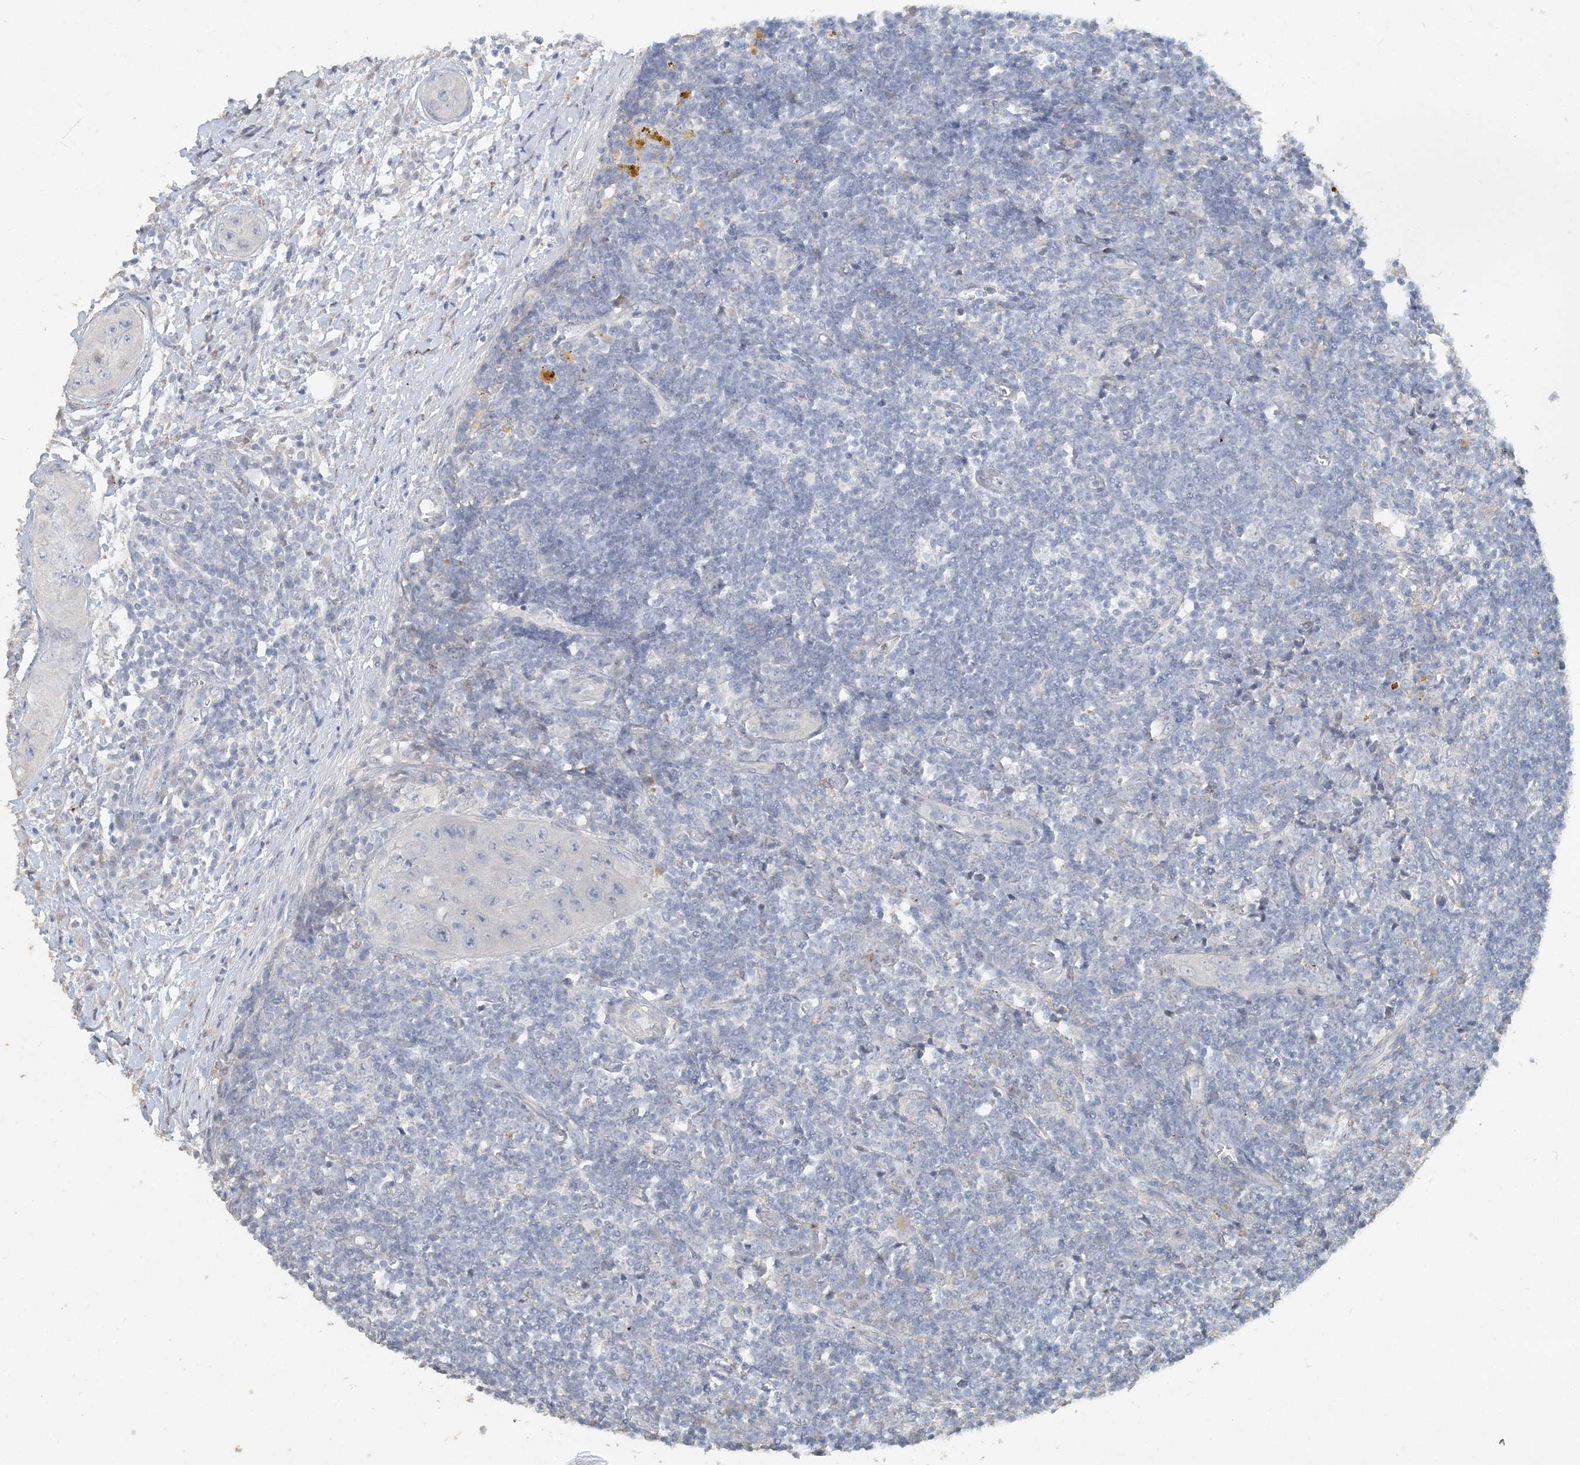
{"staining": {"intensity": "negative", "quantity": "none", "location": "none"}, "tissue": "lymph node", "cell_type": "Germinal center cells", "image_type": "normal", "snomed": [{"axis": "morphology", "description": "Normal tissue, NOS"}, {"axis": "morphology", "description": "Squamous cell carcinoma, metastatic, NOS"}, {"axis": "topography", "description": "Lymph node"}], "caption": "DAB immunohistochemical staining of normal lymph node exhibits no significant staining in germinal center cells.", "gene": "DNAH5", "patient": {"sex": "male", "age": 73}}